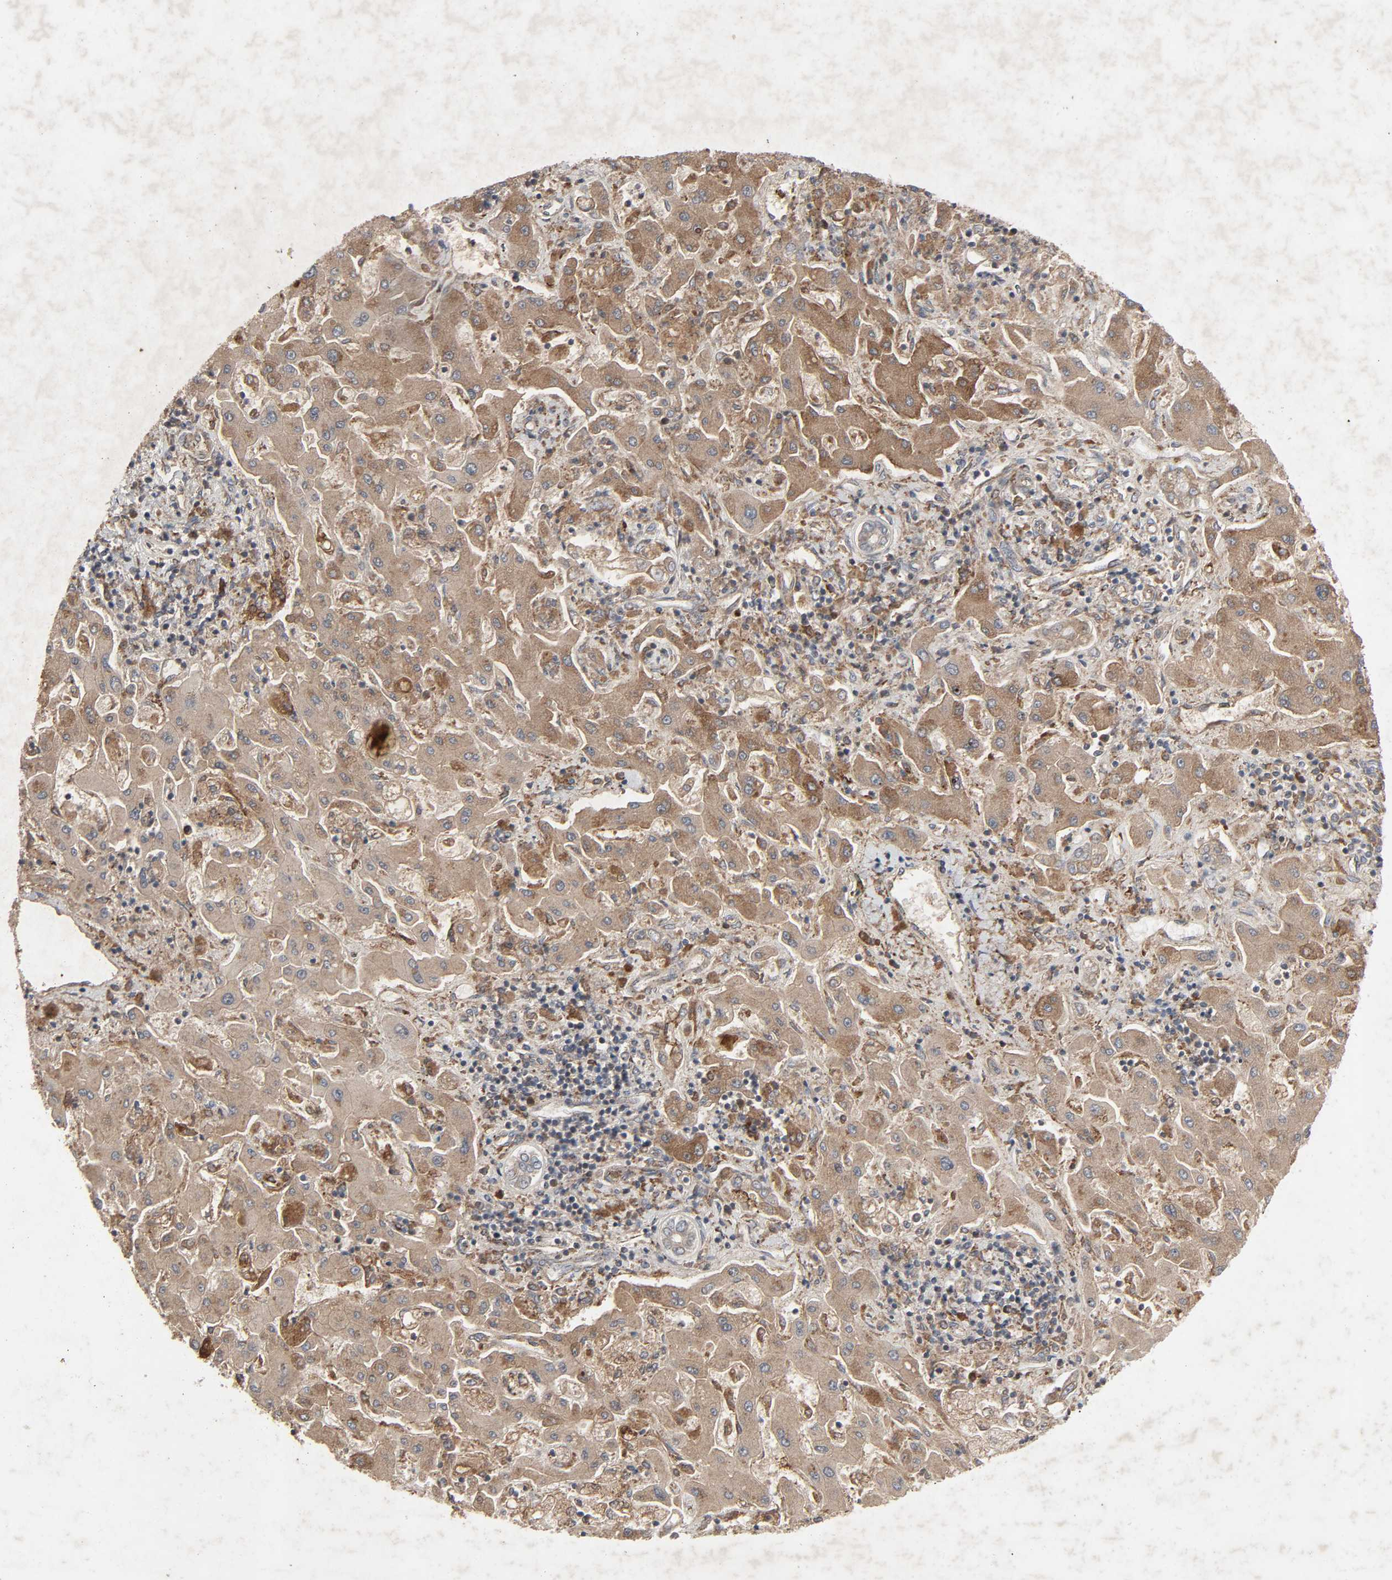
{"staining": {"intensity": "moderate", "quantity": ">75%", "location": "cytoplasmic/membranous"}, "tissue": "liver cancer", "cell_type": "Tumor cells", "image_type": "cancer", "snomed": [{"axis": "morphology", "description": "Cholangiocarcinoma"}, {"axis": "topography", "description": "Liver"}], "caption": "A histopathology image of human liver cholangiocarcinoma stained for a protein reveals moderate cytoplasmic/membranous brown staining in tumor cells.", "gene": "ADCY4", "patient": {"sex": "male", "age": 50}}